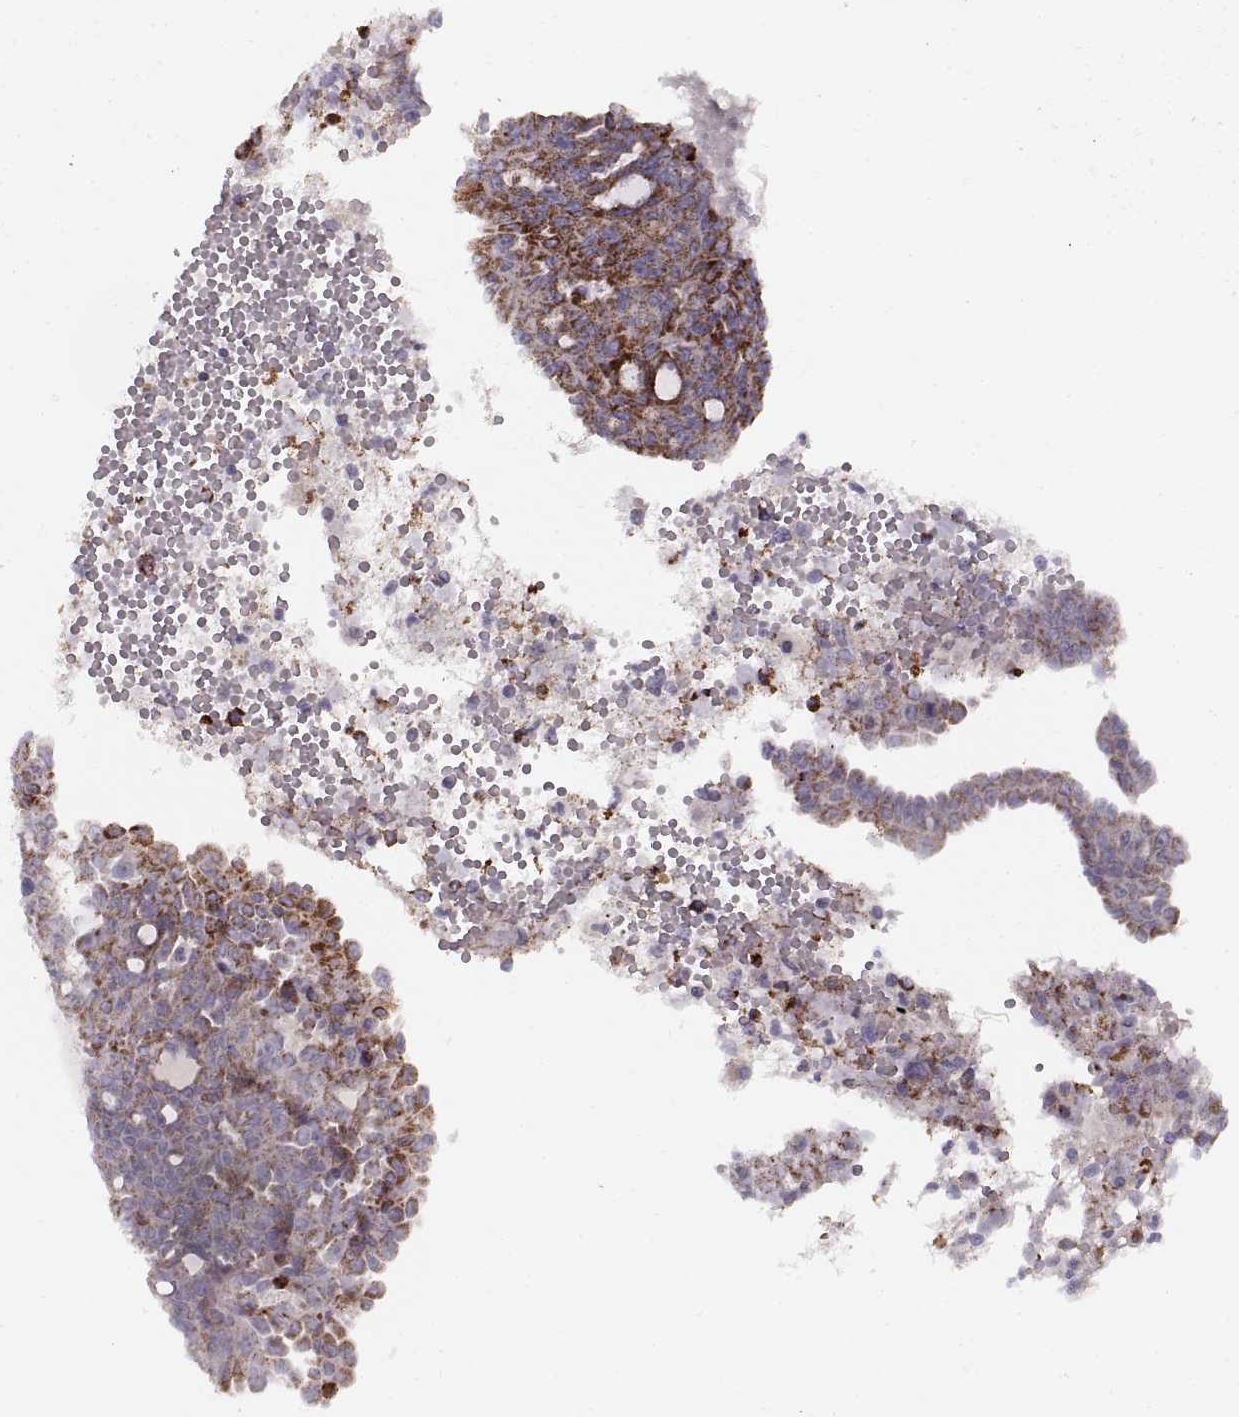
{"staining": {"intensity": "strong", "quantity": ">75%", "location": "cytoplasmic/membranous"}, "tissue": "ovarian cancer", "cell_type": "Tumor cells", "image_type": "cancer", "snomed": [{"axis": "morphology", "description": "Cystadenocarcinoma, serous, NOS"}, {"axis": "topography", "description": "Ovary"}], "caption": "Protein staining of ovarian serous cystadenocarcinoma tissue displays strong cytoplasmic/membranous staining in about >75% of tumor cells. The staining was performed using DAB to visualize the protein expression in brown, while the nuclei were stained in blue with hematoxylin (Magnification: 20x).", "gene": "PIERCE1", "patient": {"sex": "female", "age": 71}}